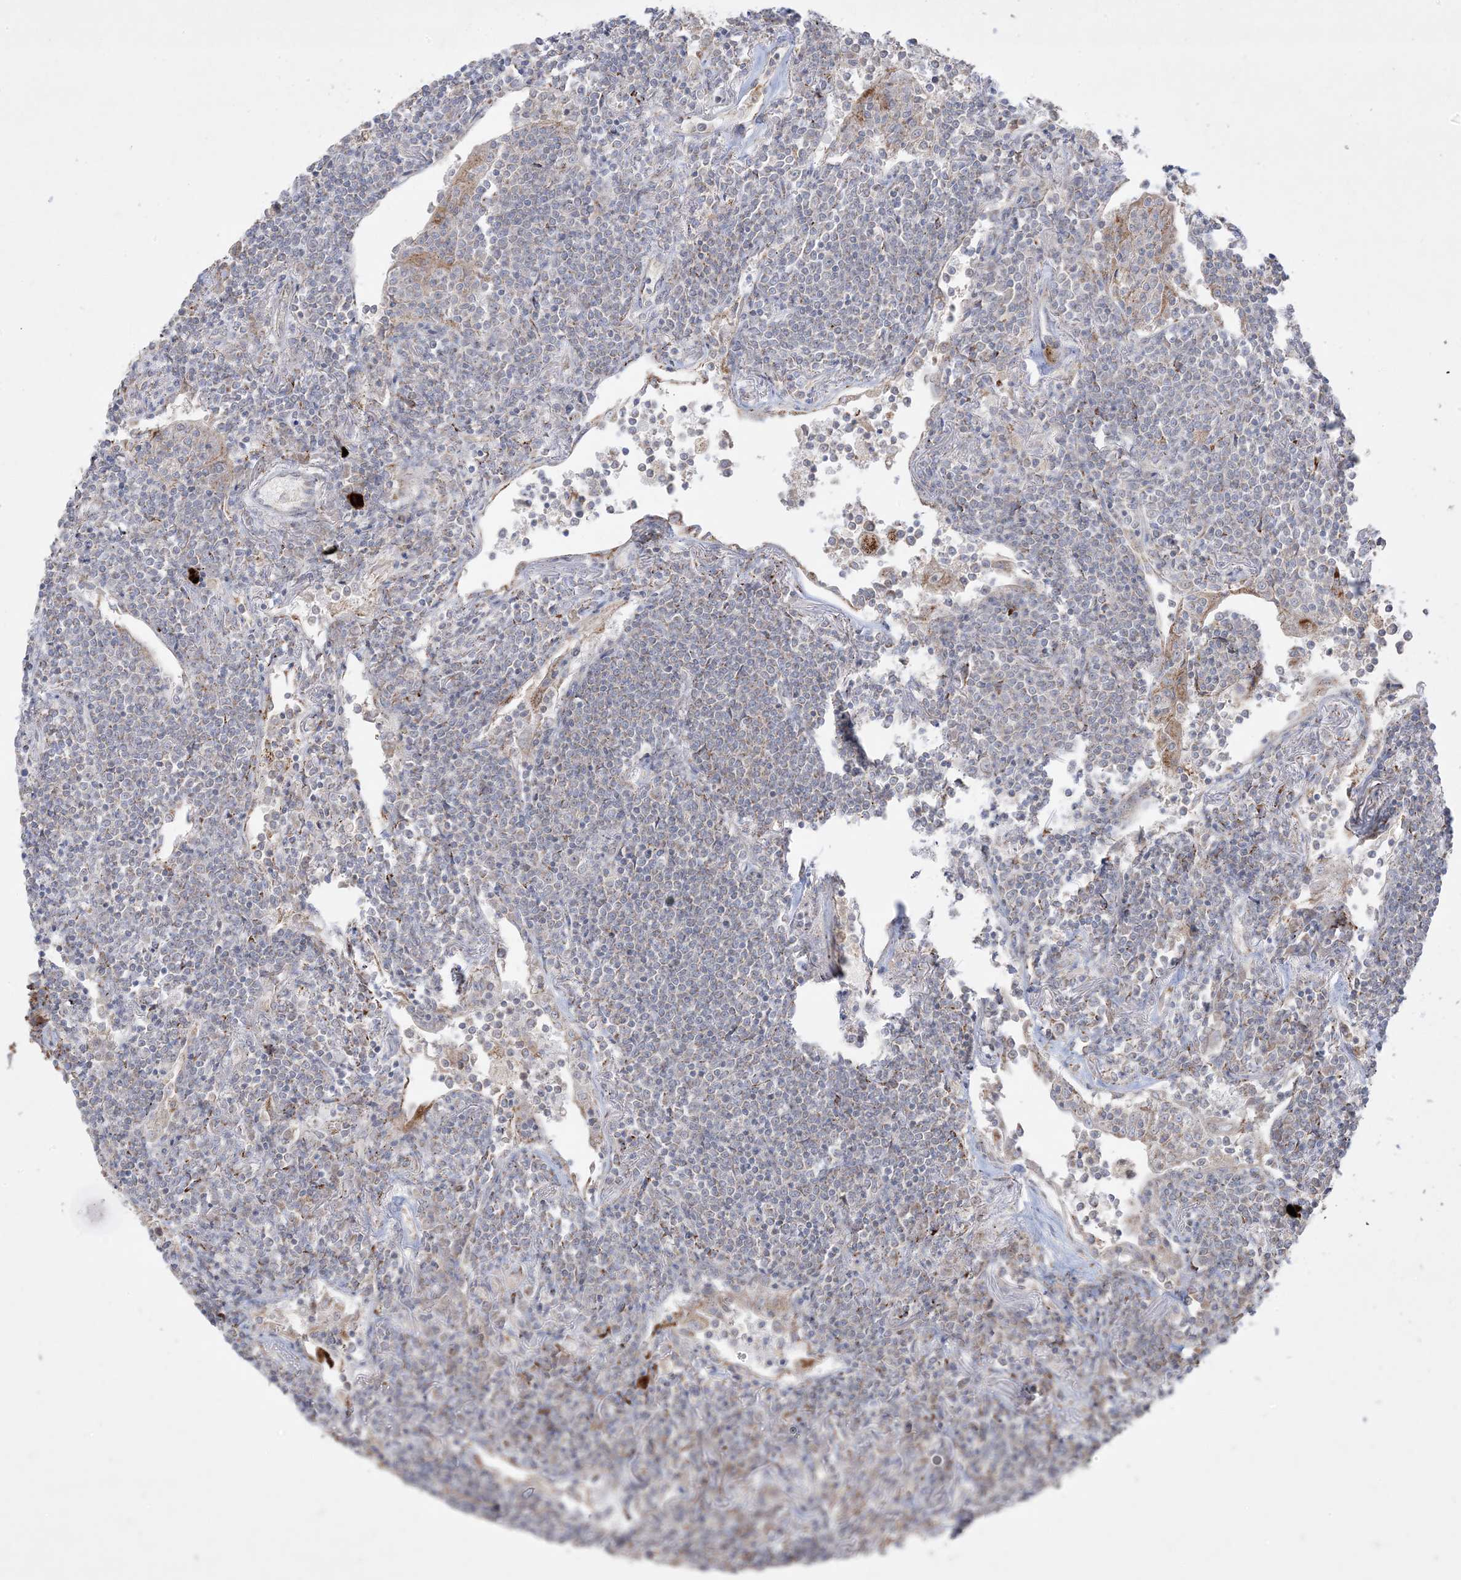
{"staining": {"intensity": "weak", "quantity": "<25%", "location": "cytoplasmic/membranous"}, "tissue": "lymphoma", "cell_type": "Tumor cells", "image_type": "cancer", "snomed": [{"axis": "morphology", "description": "Malignant lymphoma, non-Hodgkin's type, Low grade"}, {"axis": "topography", "description": "Lung"}], "caption": "Immunohistochemistry (IHC) of low-grade malignant lymphoma, non-Hodgkin's type shows no staining in tumor cells. Nuclei are stained in blue.", "gene": "NDUFAF3", "patient": {"sex": "female", "age": 71}}